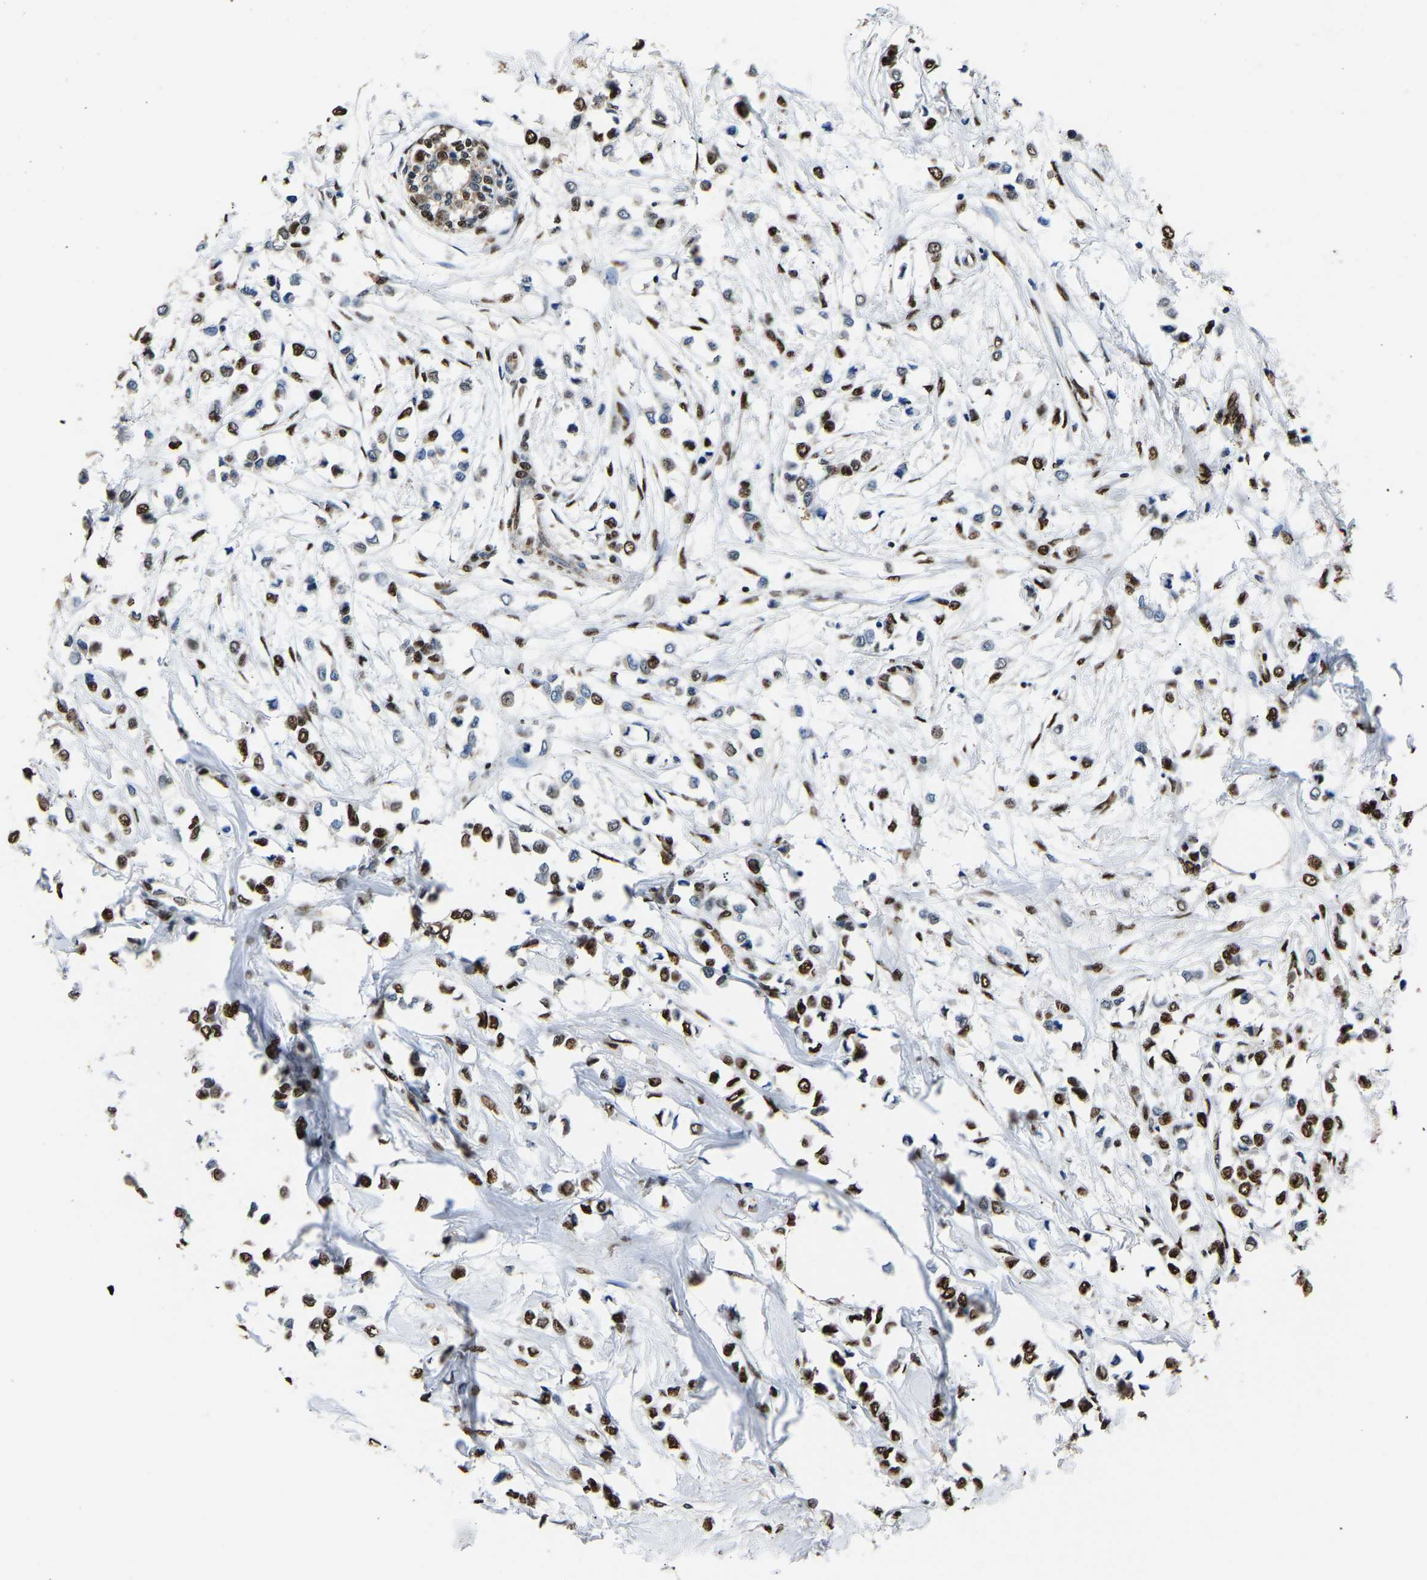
{"staining": {"intensity": "strong", "quantity": ">75%", "location": "nuclear"}, "tissue": "breast cancer", "cell_type": "Tumor cells", "image_type": "cancer", "snomed": [{"axis": "morphology", "description": "Lobular carcinoma"}, {"axis": "topography", "description": "Breast"}], "caption": "Immunohistochemical staining of human breast lobular carcinoma shows strong nuclear protein positivity in about >75% of tumor cells.", "gene": "SAFB", "patient": {"sex": "female", "age": 51}}